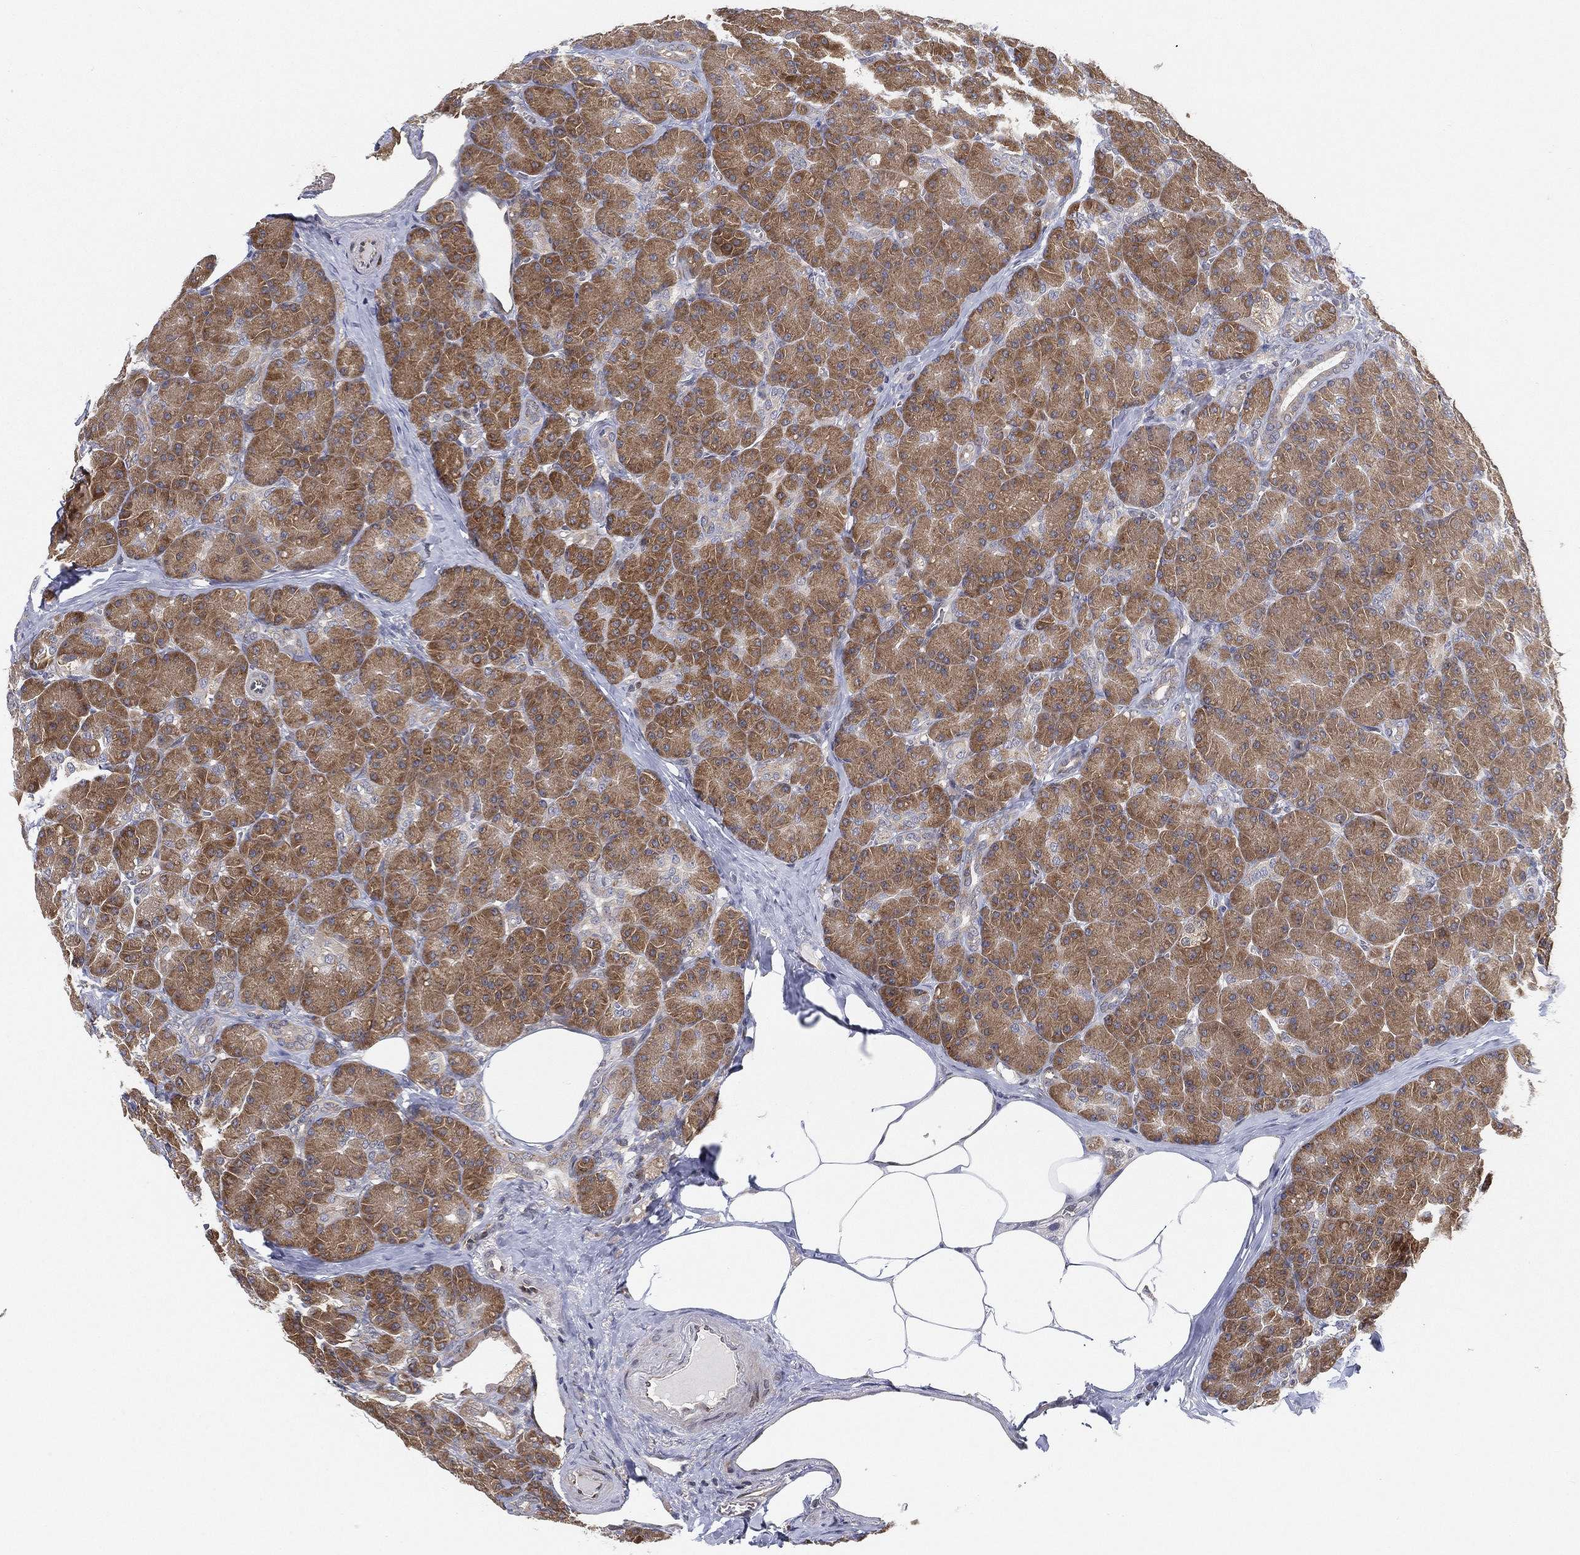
{"staining": {"intensity": "moderate", "quantity": ">75%", "location": "cytoplasmic/membranous"}, "tissue": "pancreas", "cell_type": "Exocrine glandular cells", "image_type": "normal", "snomed": [{"axis": "morphology", "description": "Normal tissue, NOS"}, {"axis": "topography", "description": "Pancreas"}], "caption": "Immunohistochemistry (IHC) staining of normal pancreas, which exhibits medium levels of moderate cytoplasmic/membranous expression in approximately >75% of exocrine glandular cells indicating moderate cytoplasmic/membranous protein staining. The staining was performed using DAB (brown) for protein detection and nuclei were counterstained in hematoxylin (blue).", "gene": "TMTC4", "patient": {"sex": "male", "age": 57}}